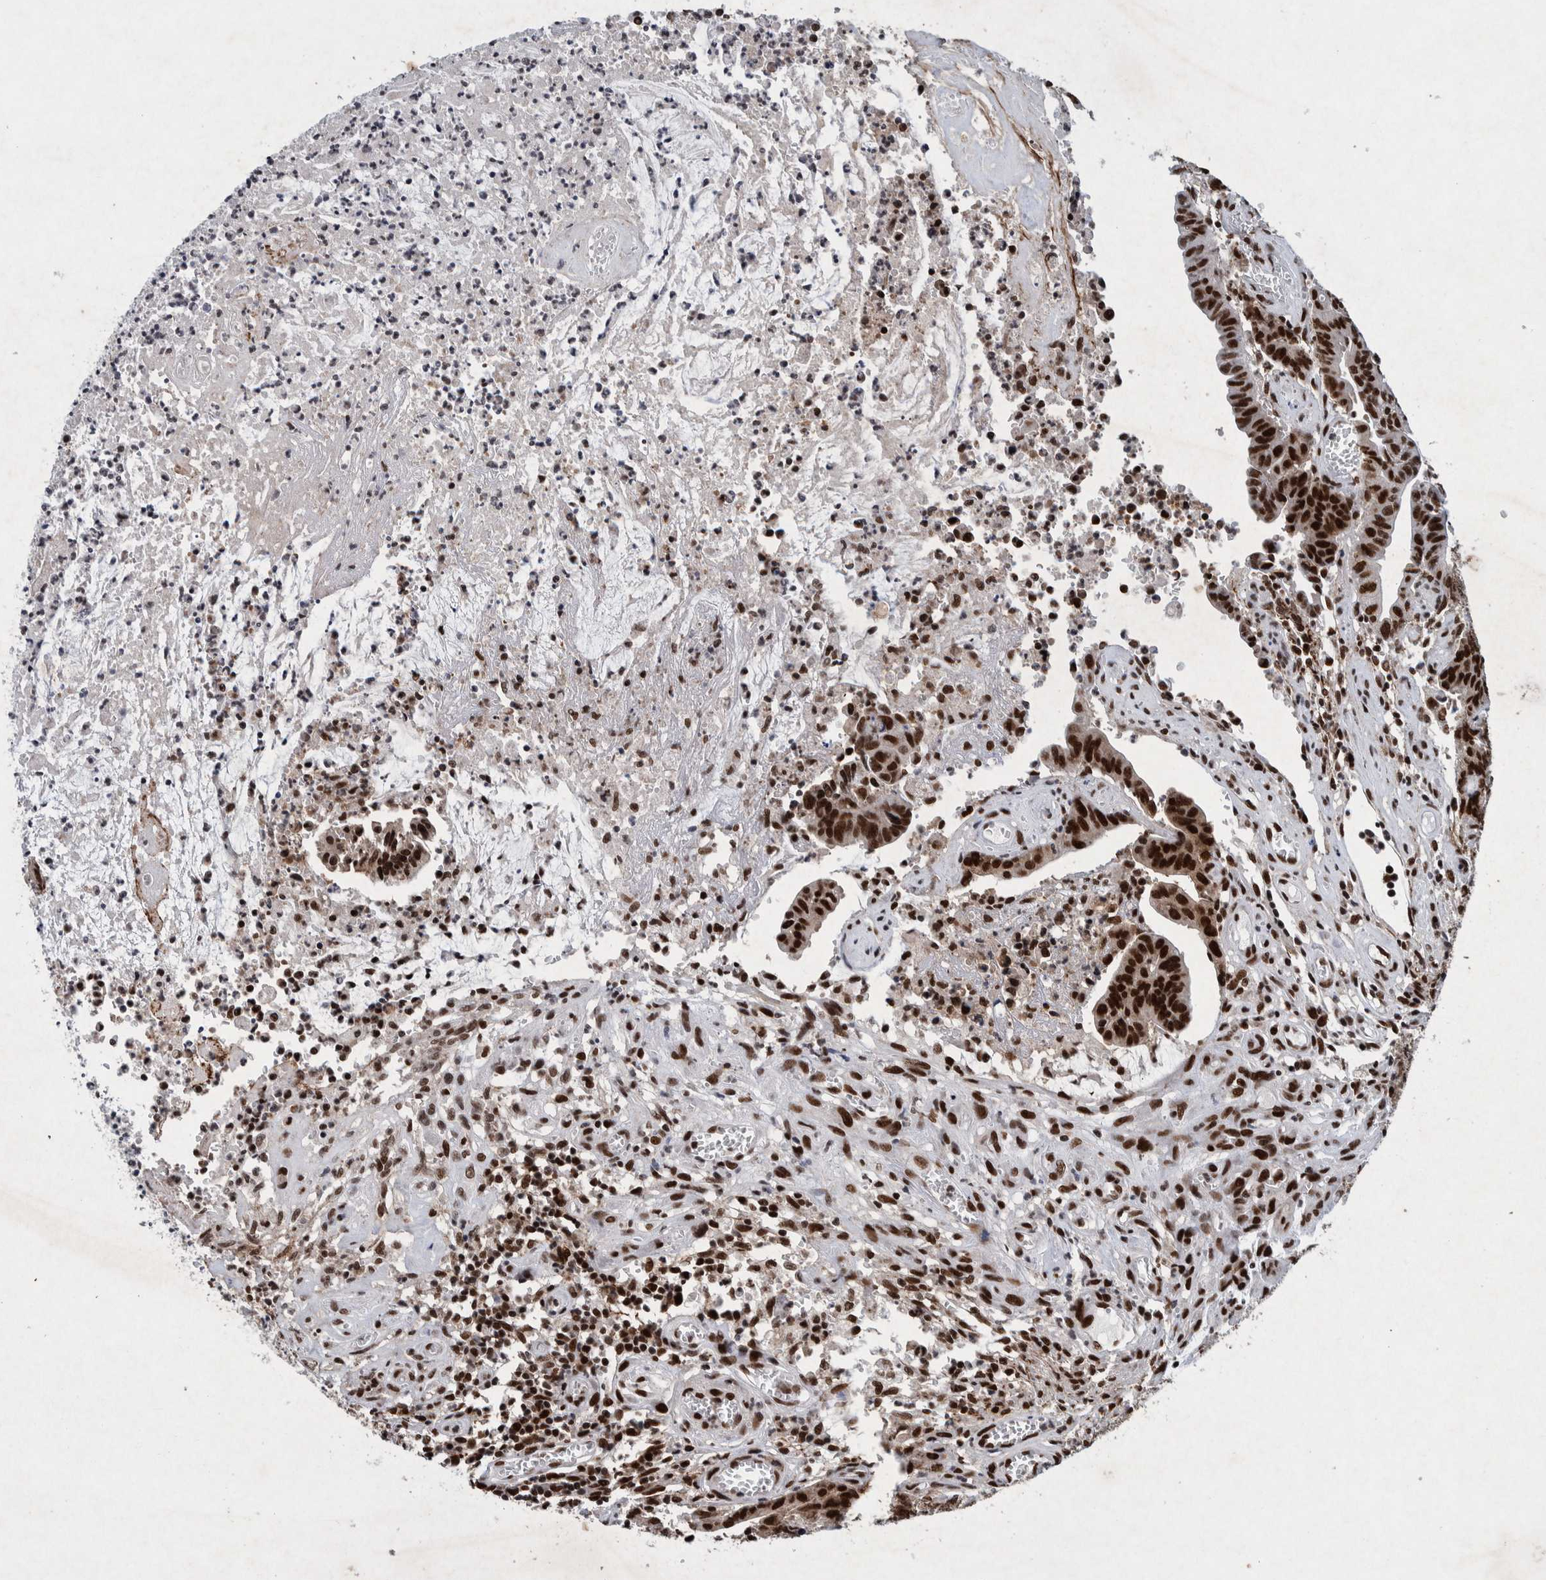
{"staining": {"intensity": "strong", "quantity": ">75%", "location": "nuclear"}, "tissue": "colorectal cancer", "cell_type": "Tumor cells", "image_type": "cancer", "snomed": [{"axis": "morphology", "description": "Adenocarcinoma, NOS"}, {"axis": "topography", "description": "Colon"}], "caption": "There is high levels of strong nuclear staining in tumor cells of colorectal adenocarcinoma, as demonstrated by immunohistochemical staining (brown color).", "gene": "TAF10", "patient": {"sex": "male", "age": 45}}